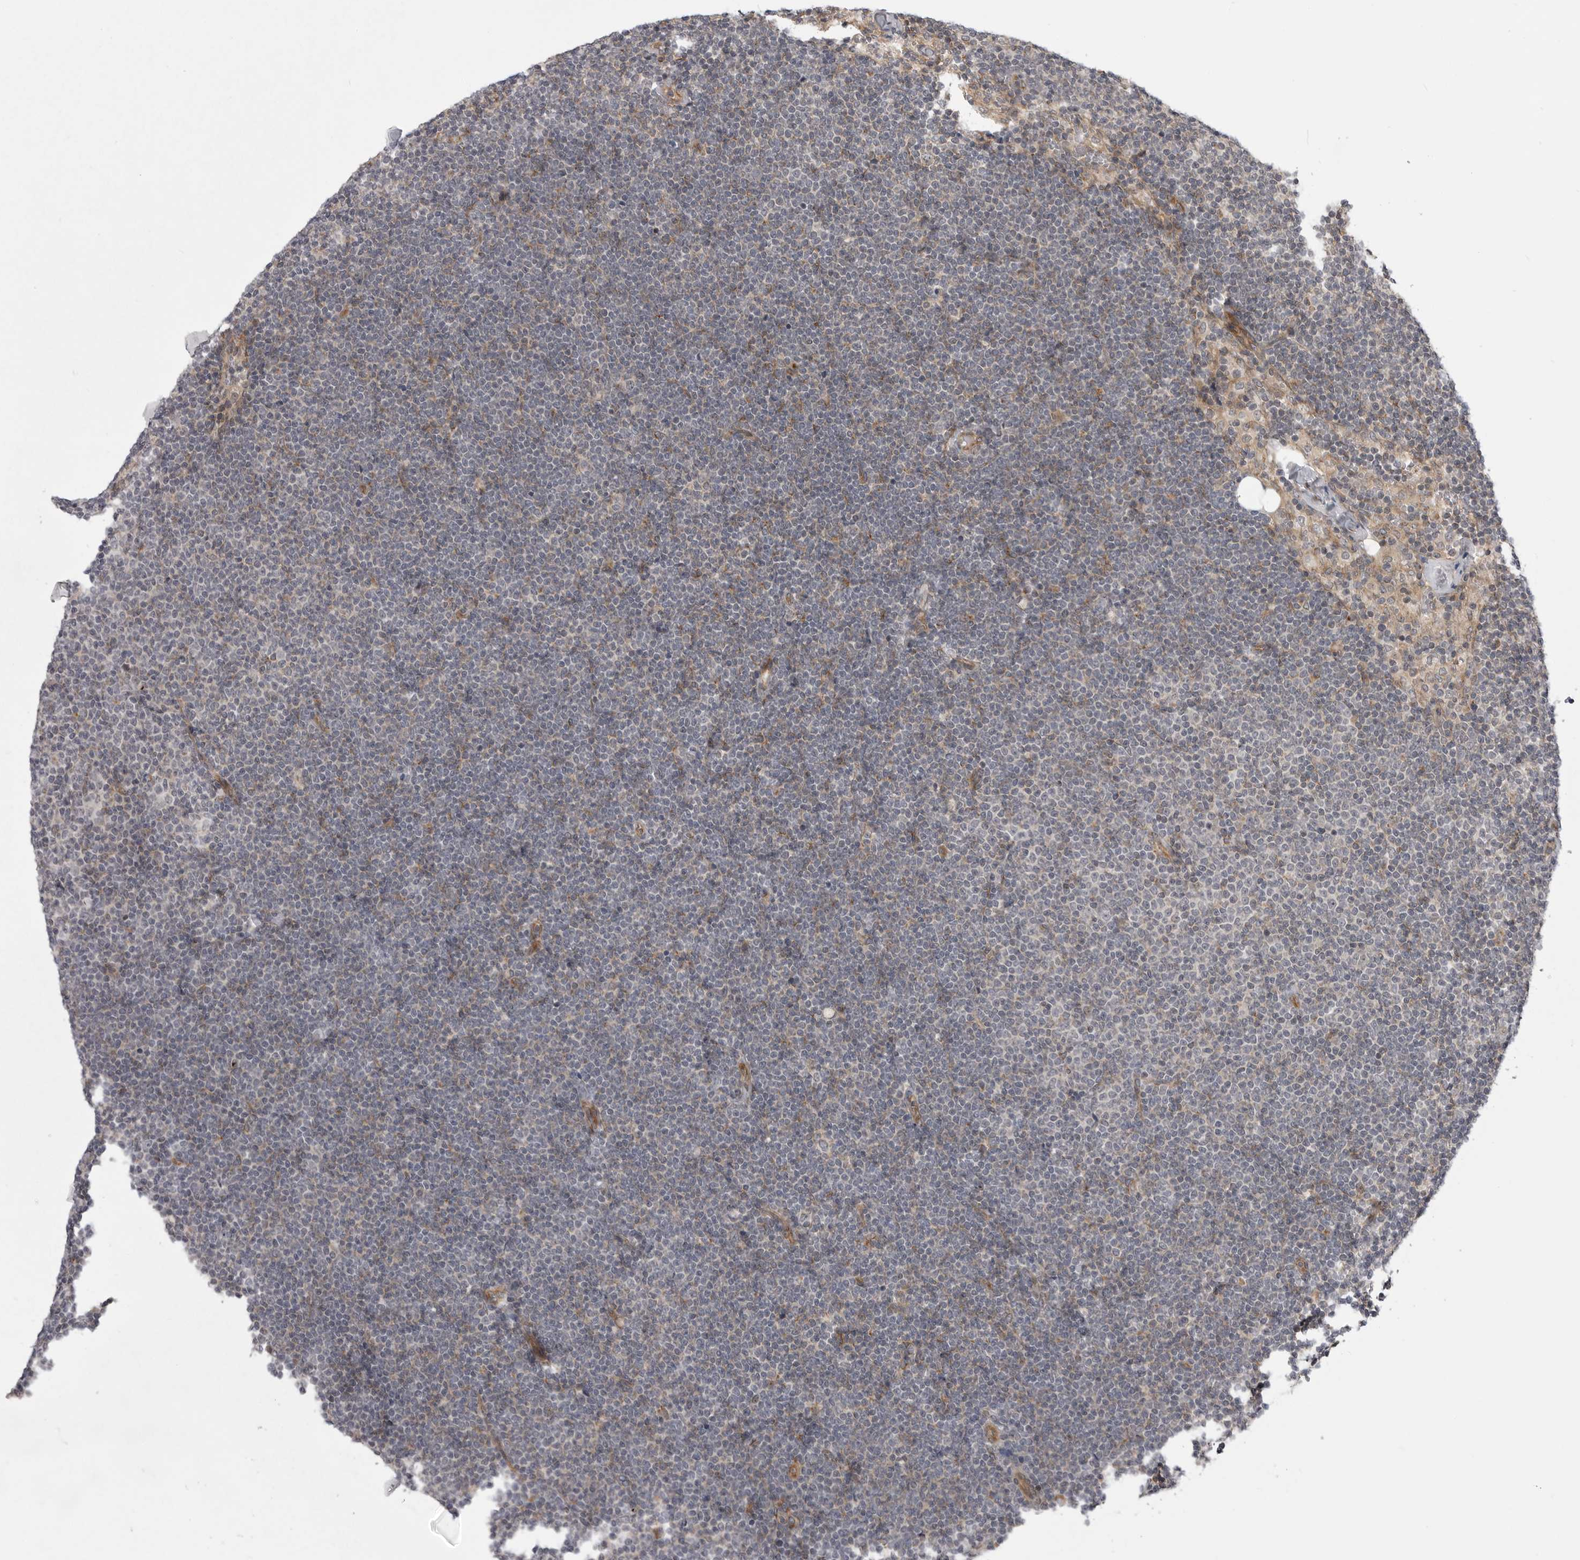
{"staining": {"intensity": "negative", "quantity": "none", "location": "none"}, "tissue": "lymphoma", "cell_type": "Tumor cells", "image_type": "cancer", "snomed": [{"axis": "morphology", "description": "Malignant lymphoma, non-Hodgkin's type, Low grade"}, {"axis": "topography", "description": "Lymph node"}], "caption": "An immunohistochemistry photomicrograph of lymphoma is shown. There is no staining in tumor cells of lymphoma.", "gene": "LRRC45", "patient": {"sex": "female", "age": 53}}